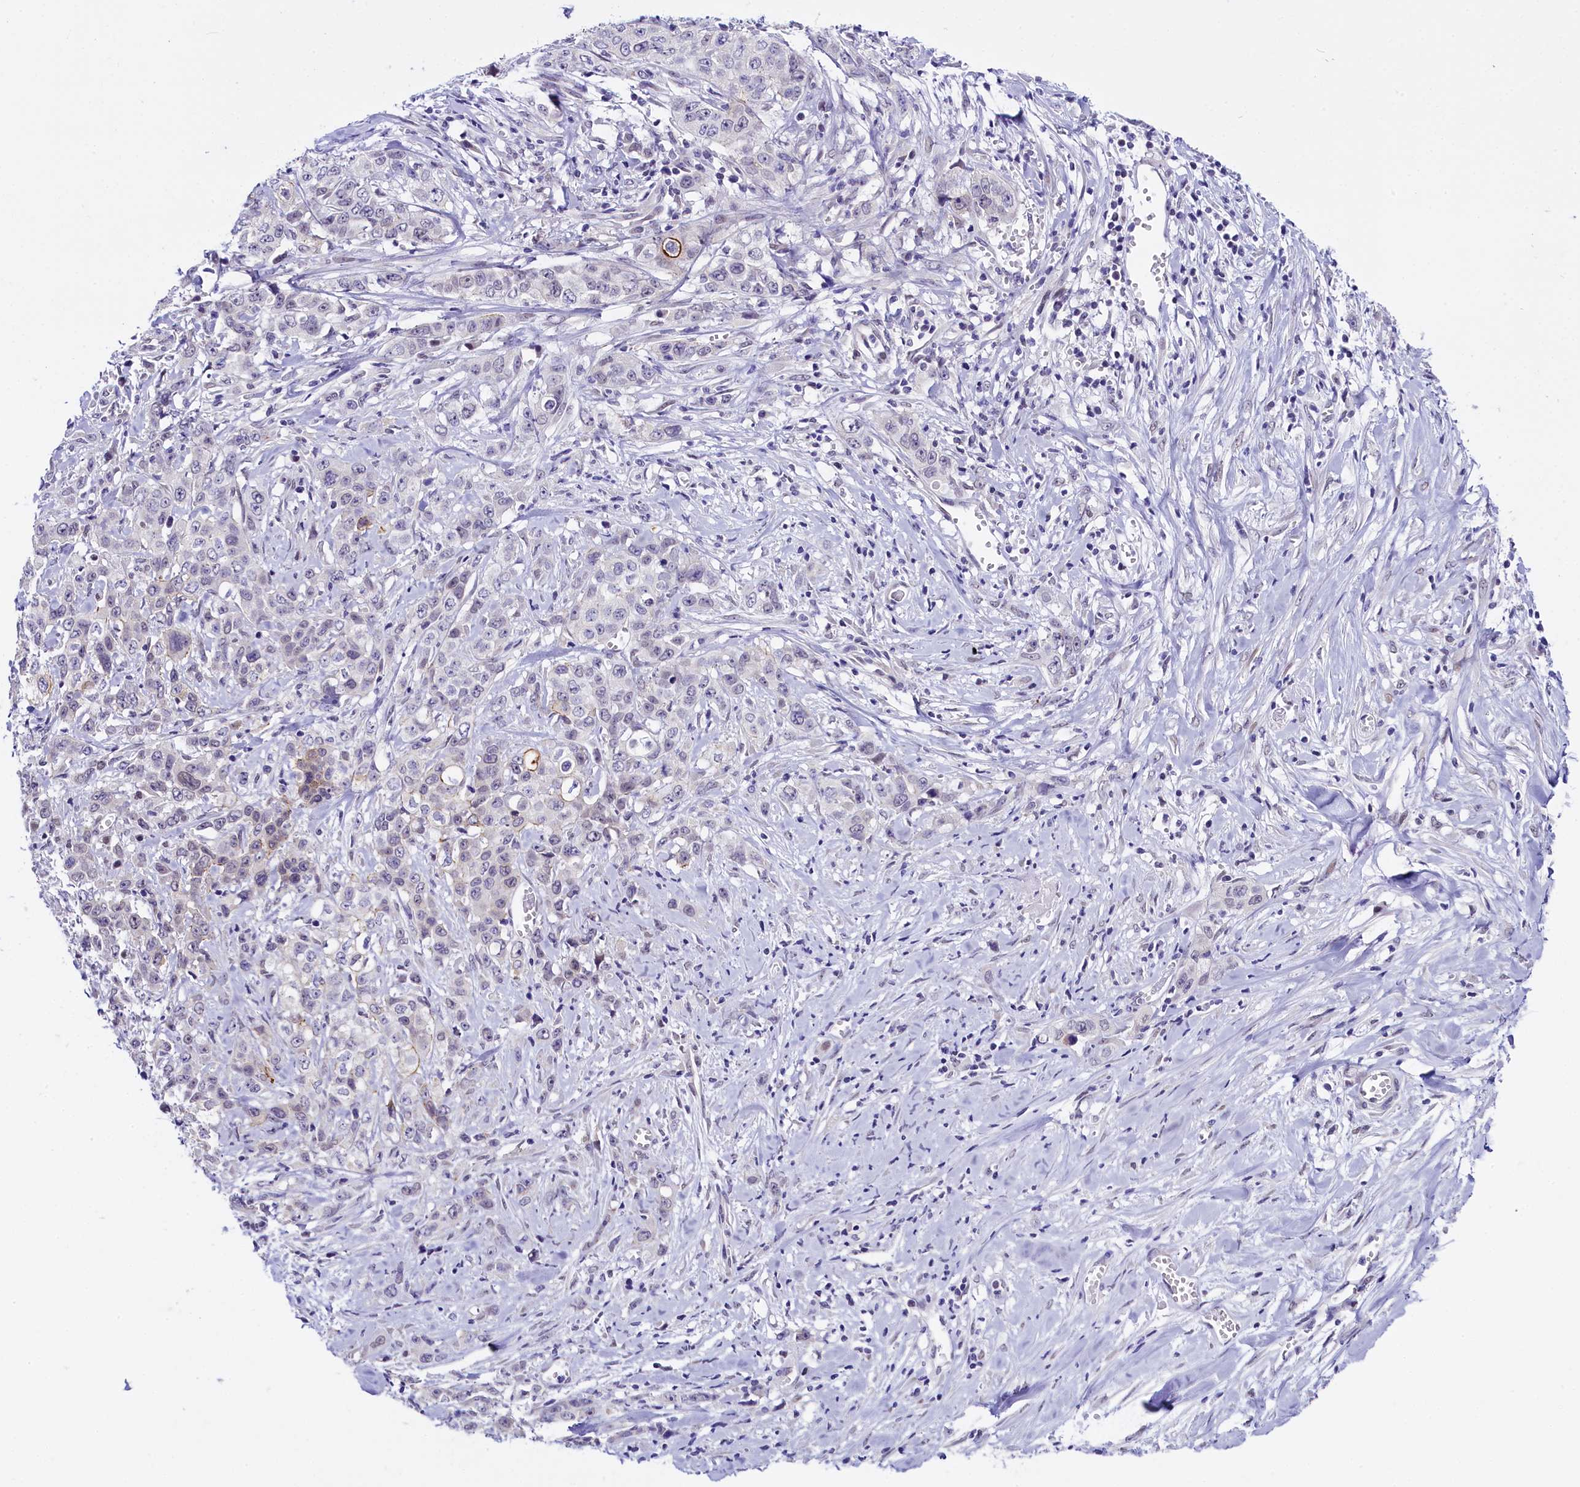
{"staining": {"intensity": "weak", "quantity": "<25%", "location": "cytoplasmic/membranous"}, "tissue": "stomach cancer", "cell_type": "Tumor cells", "image_type": "cancer", "snomed": [{"axis": "morphology", "description": "Adenocarcinoma, NOS"}, {"axis": "topography", "description": "Stomach, upper"}], "caption": "Tumor cells are negative for brown protein staining in stomach cancer (adenocarcinoma).", "gene": "OSGEP", "patient": {"sex": "male", "age": 62}}